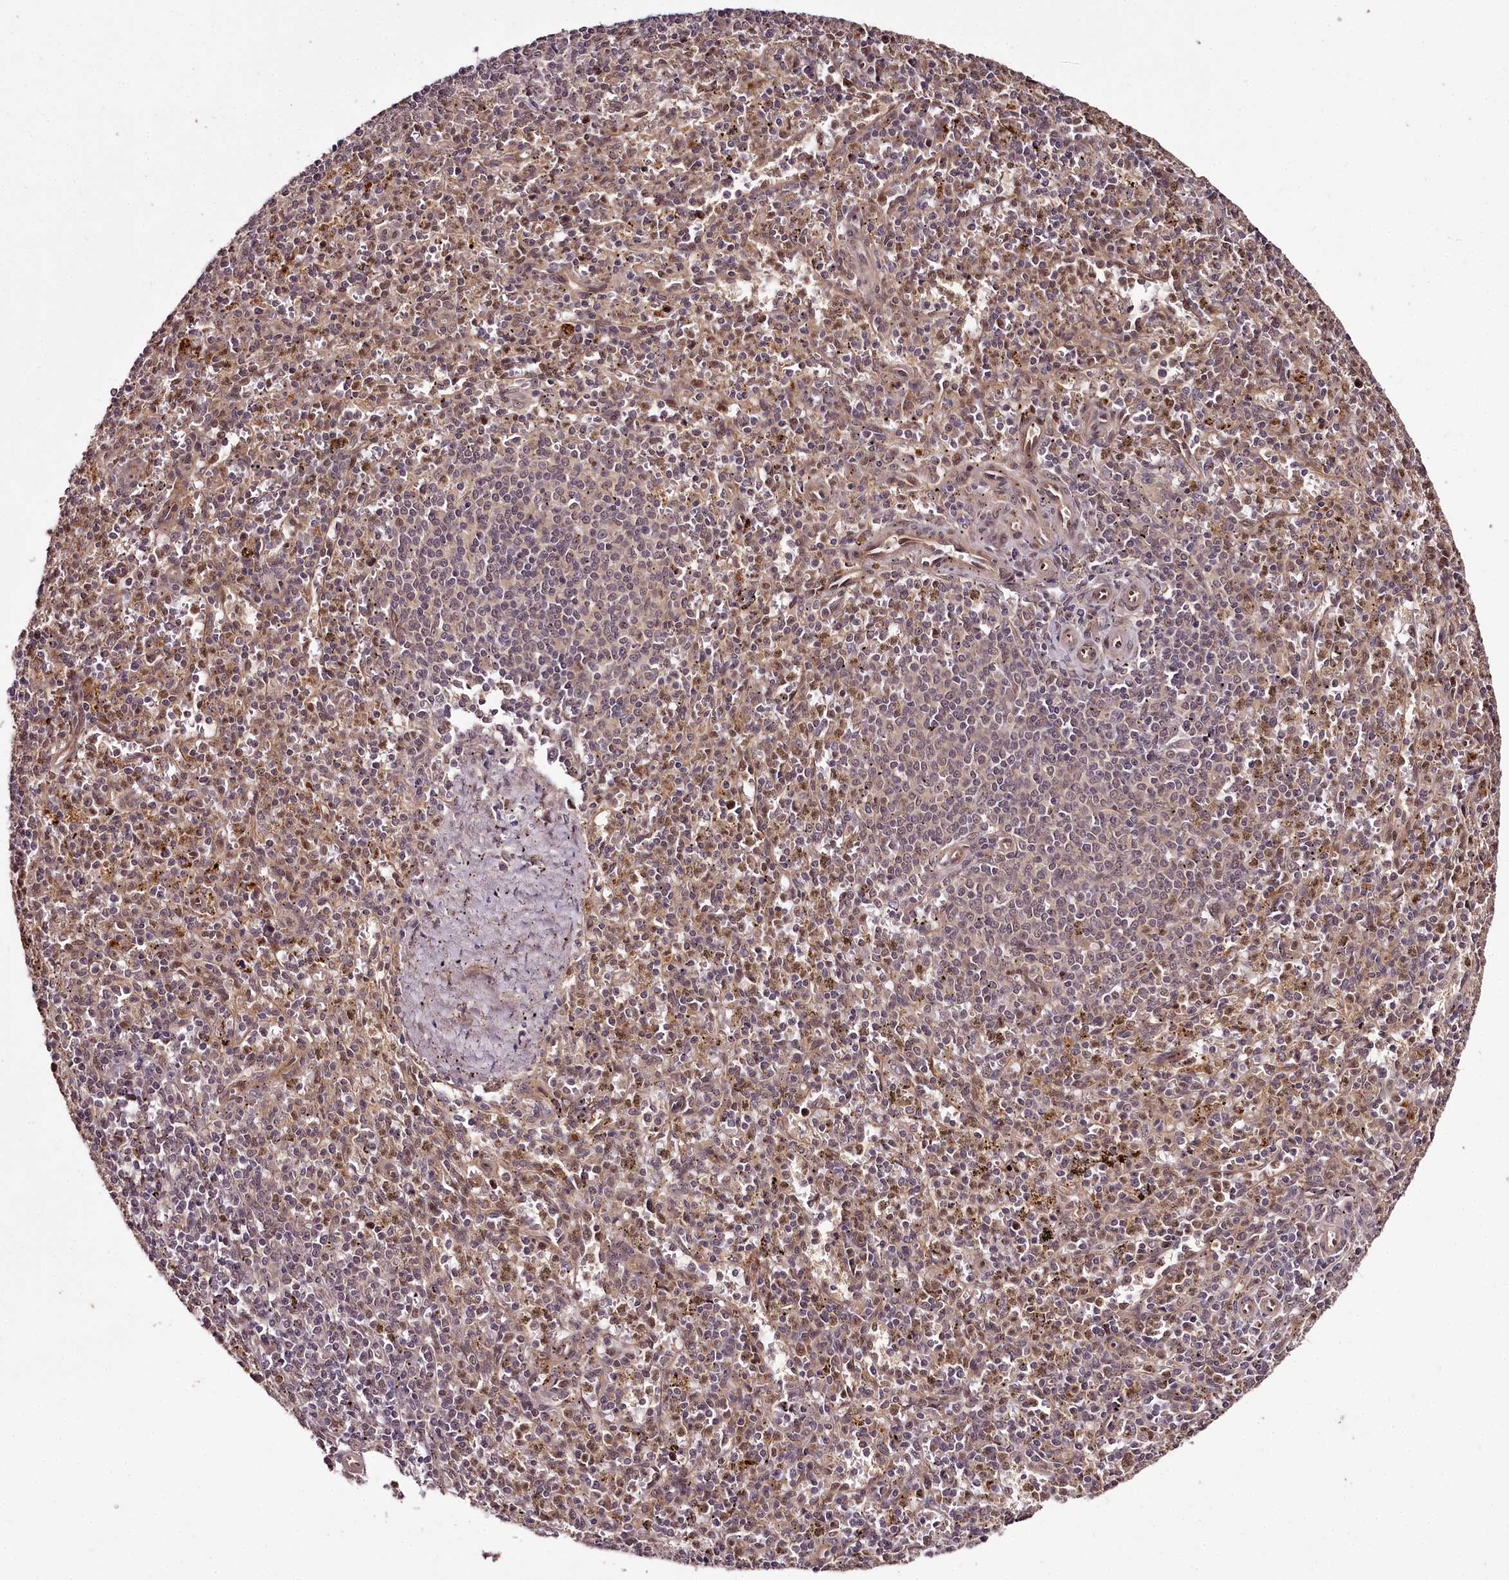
{"staining": {"intensity": "weak", "quantity": "25%-75%", "location": "nuclear"}, "tissue": "spleen", "cell_type": "Cells in red pulp", "image_type": "normal", "snomed": [{"axis": "morphology", "description": "Normal tissue, NOS"}, {"axis": "topography", "description": "Spleen"}], "caption": "Cells in red pulp display low levels of weak nuclear positivity in about 25%-75% of cells in unremarkable spleen. The protein is stained brown, and the nuclei are stained in blue (DAB (3,3'-diaminobenzidine) IHC with brightfield microscopy, high magnification).", "gene": "MAML3", "patient": {"sex": "male", "age": 72}}